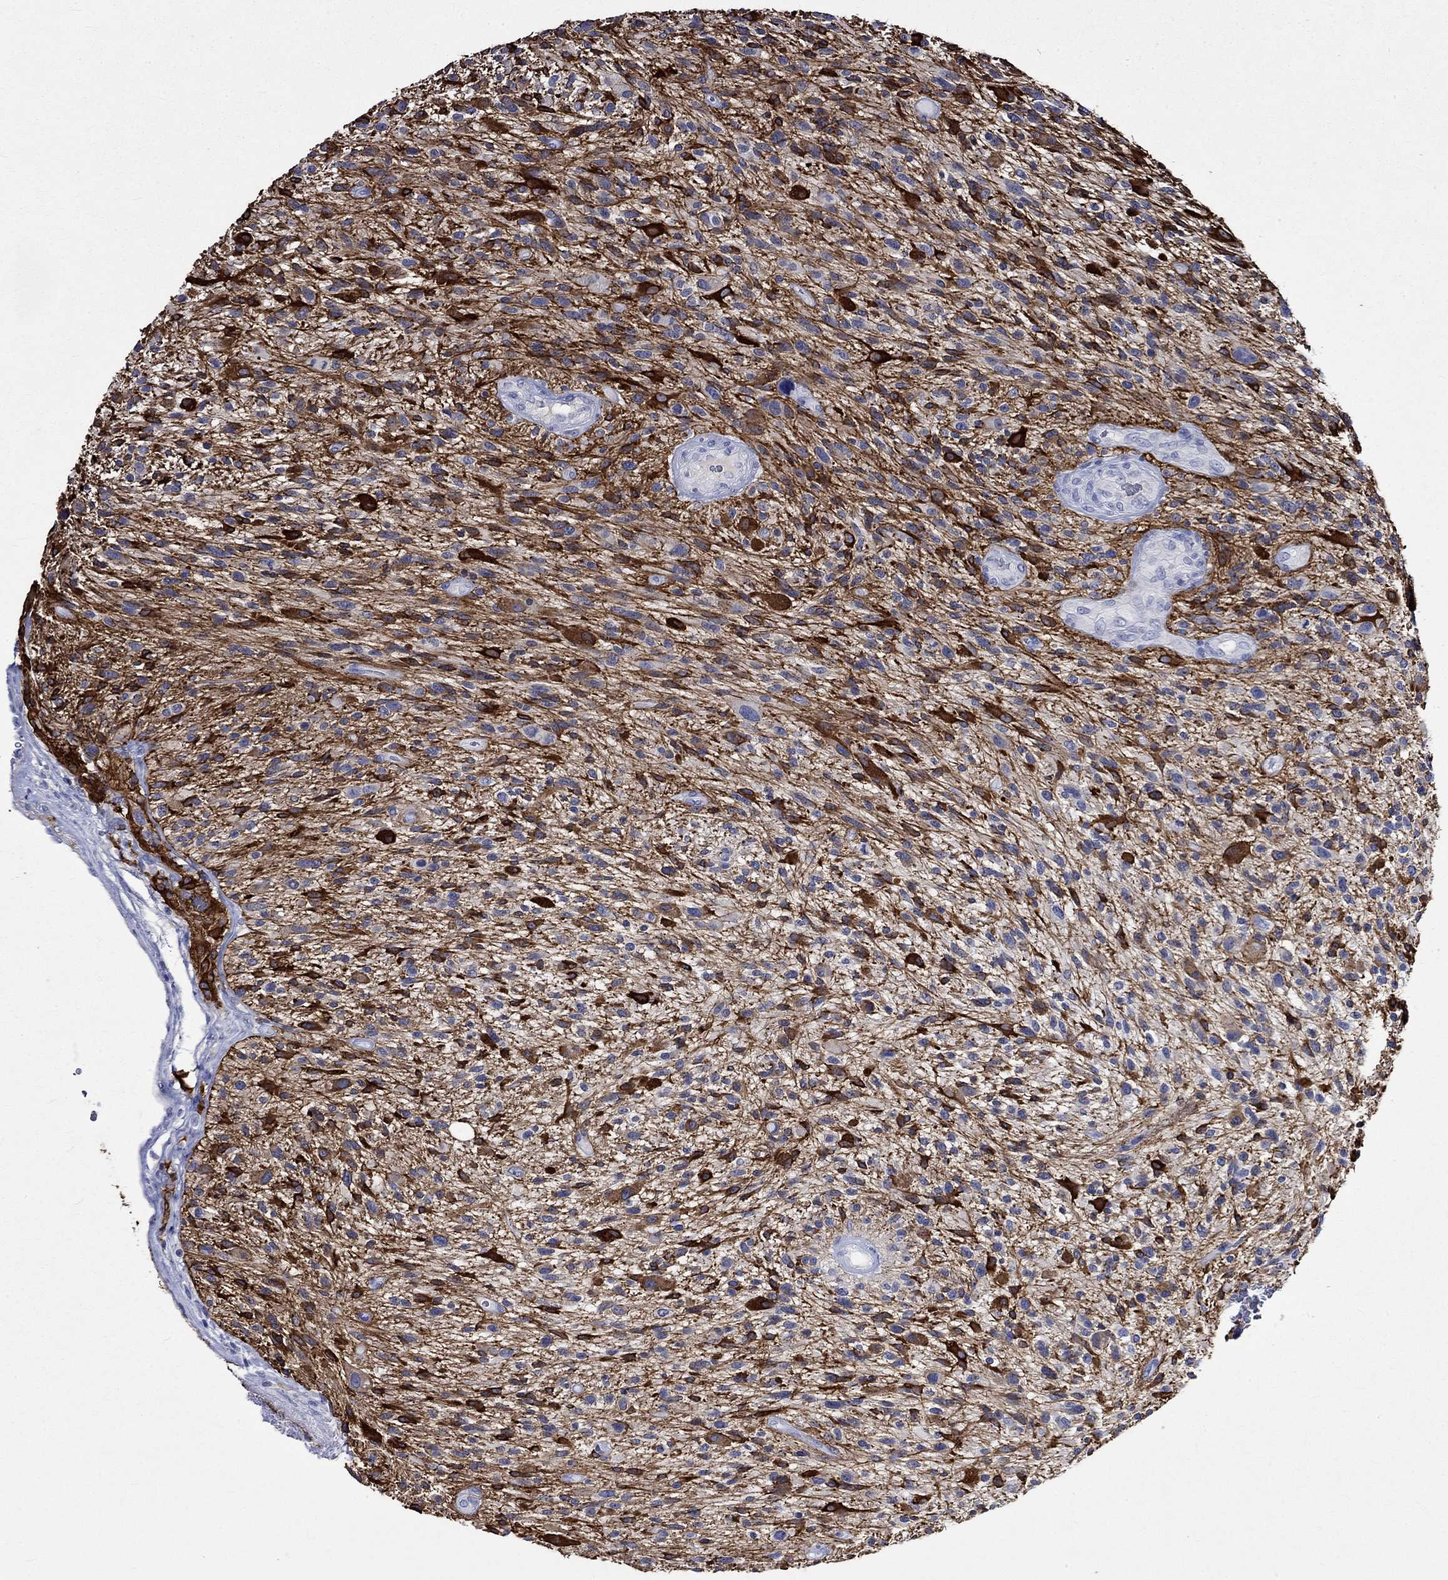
{"staining": {"intensity": "strong", "quantity": "<25%", "location": "cytoplasmic/membranous"}, "tissue": "glioma", "cell_type": "Tumor cells", "image_type": "cancer", "snomed": [{"axis": "morphology", "description": "Glioma, malignant, High grade"}, {"axis": "topography", "description": "Brain"}], "caption": "This micrograph shows immunohistochemistry (IHC) staining of human glioma, with medium strong cytoplasmic/membranous staining in about <25% of tumor cells.", "gene": "CRYAB", "patient": {"sex": "male", "age": 47}}